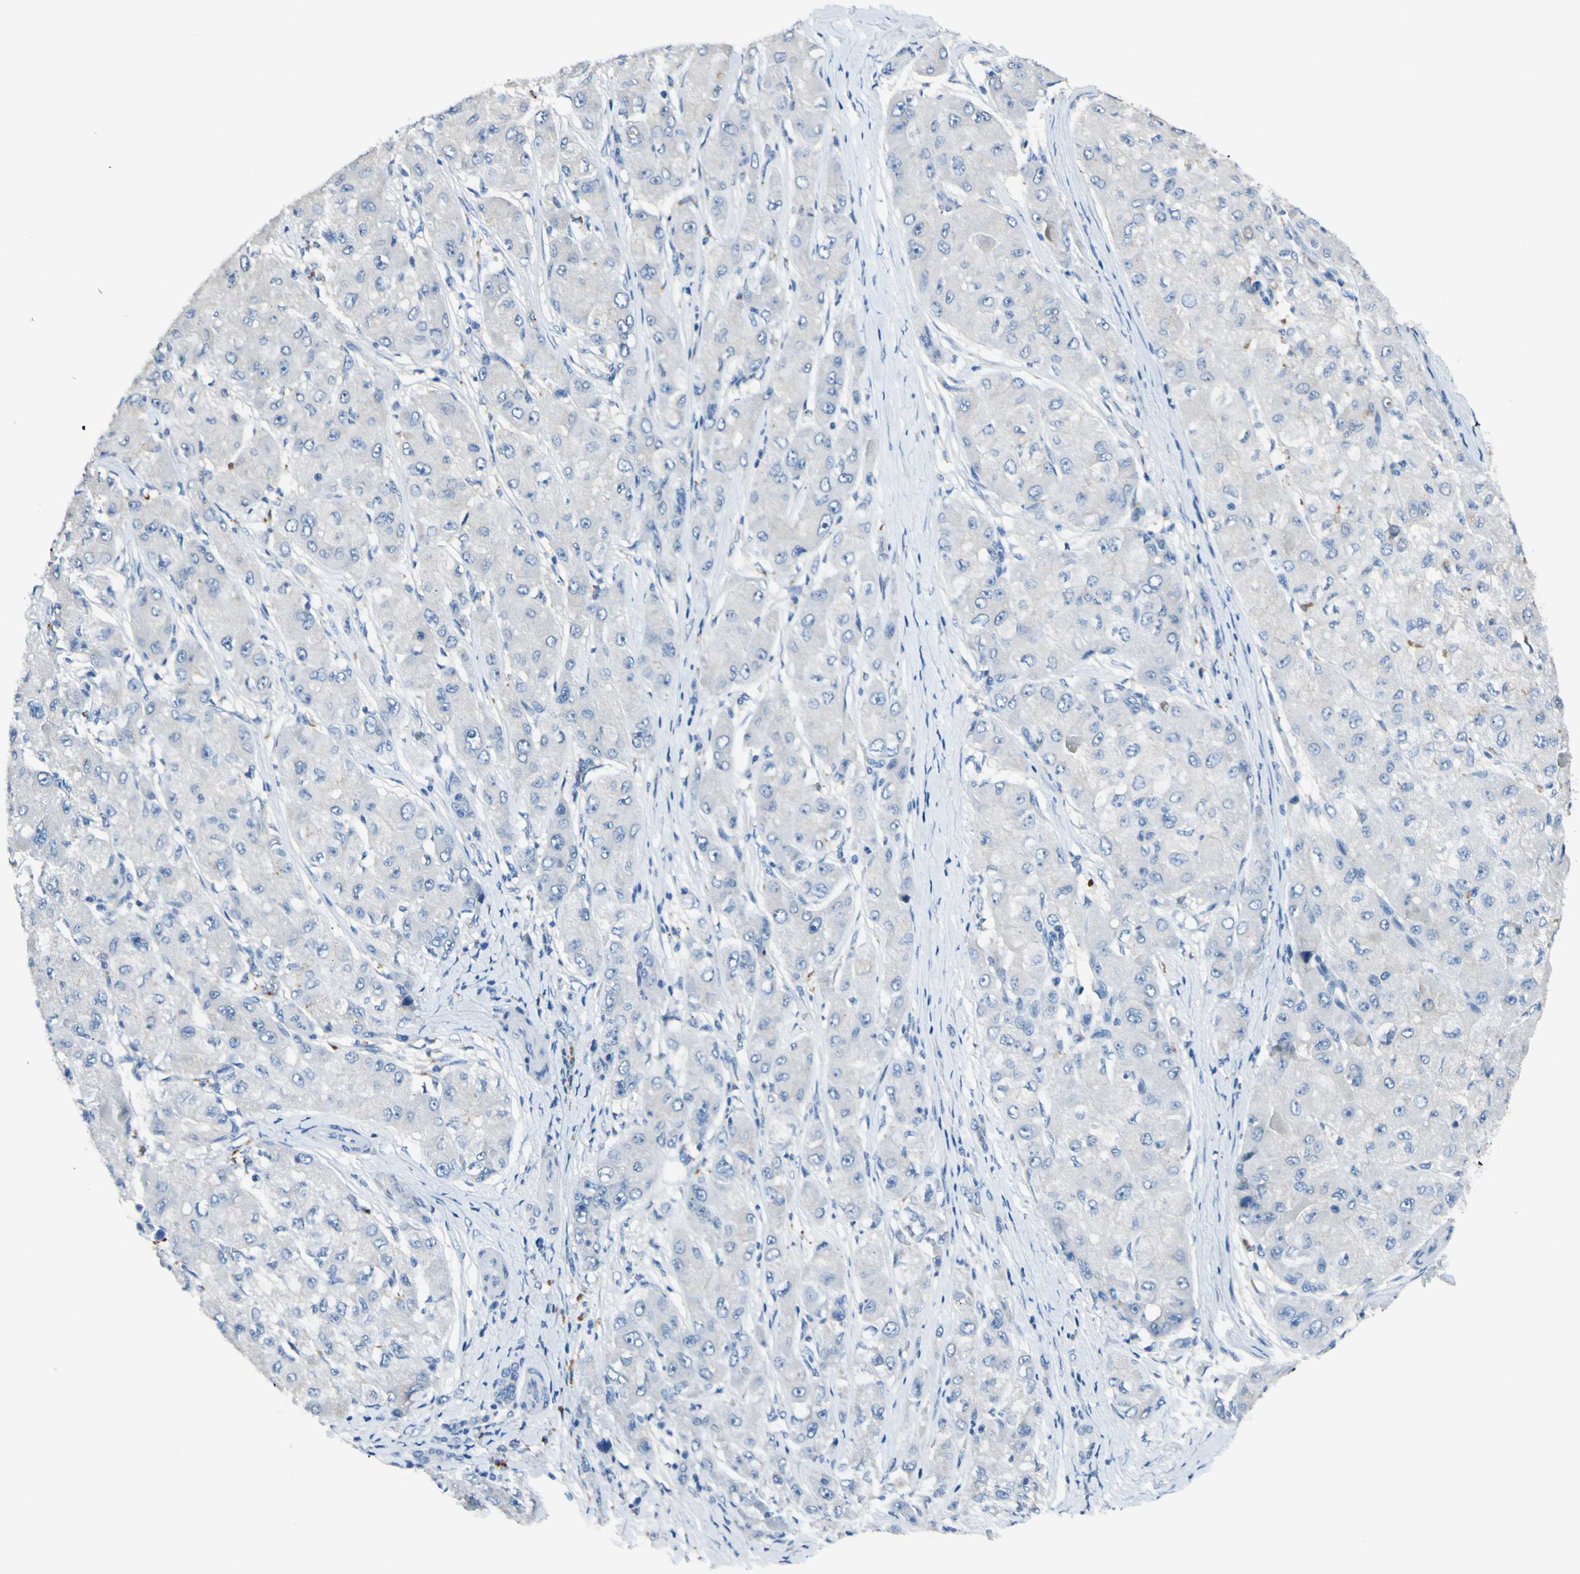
{"staining": {"intensity": "negative", "quantity": "none", "location": "none"}, "tissue": "liver cancer", "cell_type": "Tumor cells", "image_type": "cancer", "snomed": [{"axis": "morphology", "description": "Carcinoma, Hepatocellular, NOS"}, {"axis": "topography", "description": "Liver"}], "caption": "A high-resolution micrograph shows immunohistochemistry staining of liver hepatocellular carcinoma, which displays no significant staining in tumor cells. (Brightfield microscopy of DAB (3,3'-diaminobenzidine) immunohistochemistry at high magnification).", "gene": "CDH10", "patient": {"sex": "male", "age": 80}}